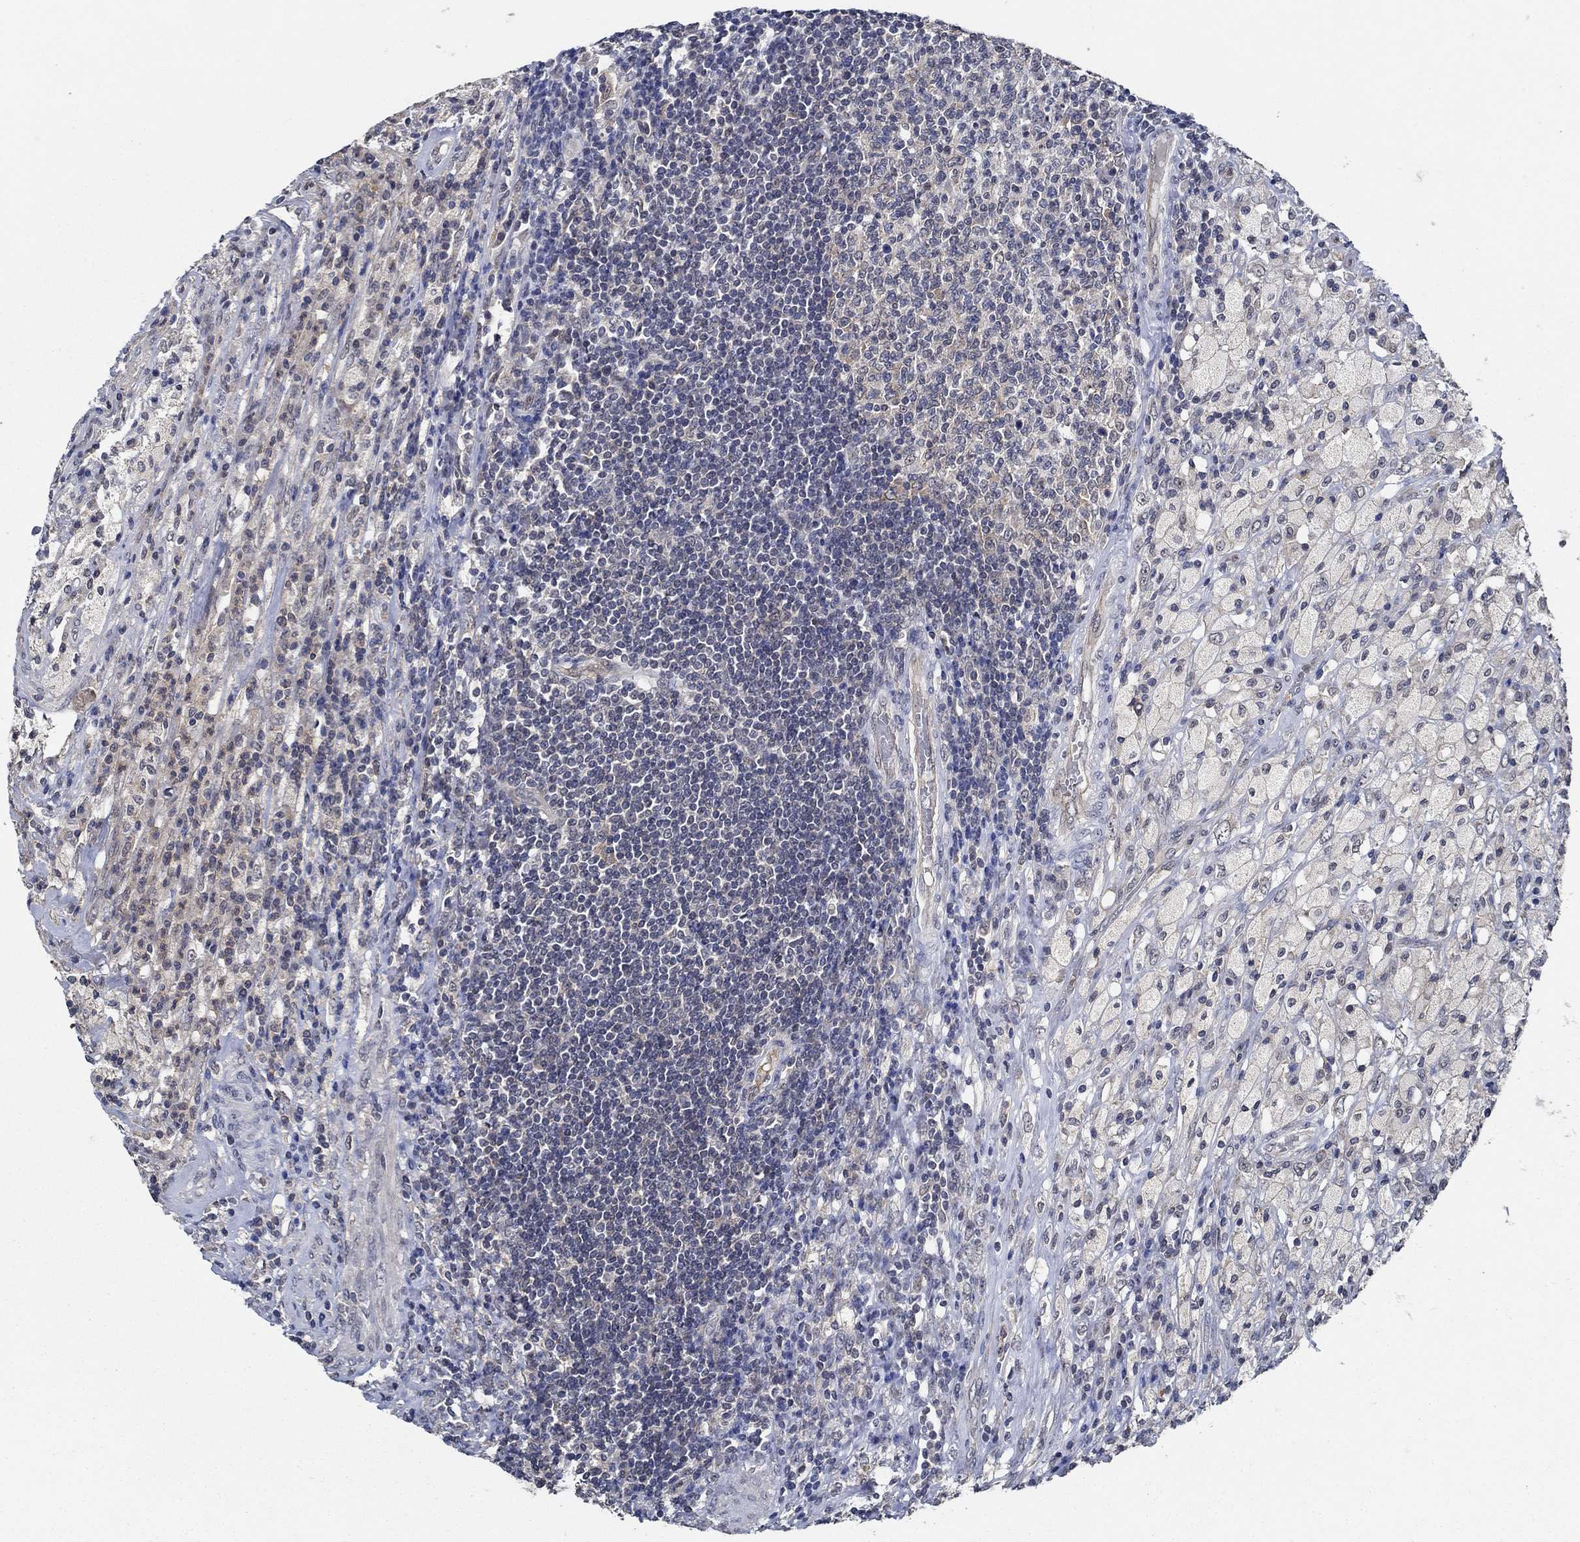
{"staining": {"intensity": "negative", "quantity": "none", "location": "none"}, "tissue": "testis cancer", "cell_type": "Tumor cells", "image_type": "cancer", "snomed": [{"axis": "morphology", "description": "Necrosis, NOS"}, {"axis": "morphology", "description": "Carcinoma, Embryonal, NOS"}, {"axis": "topography", "description": "Testis"}], "caption": "Tumor cells show no significant protein expression in testis cancer (embryonal carcinoma).", "gene": "DACT1", "patient": {"sex": "male", "age": 19}}